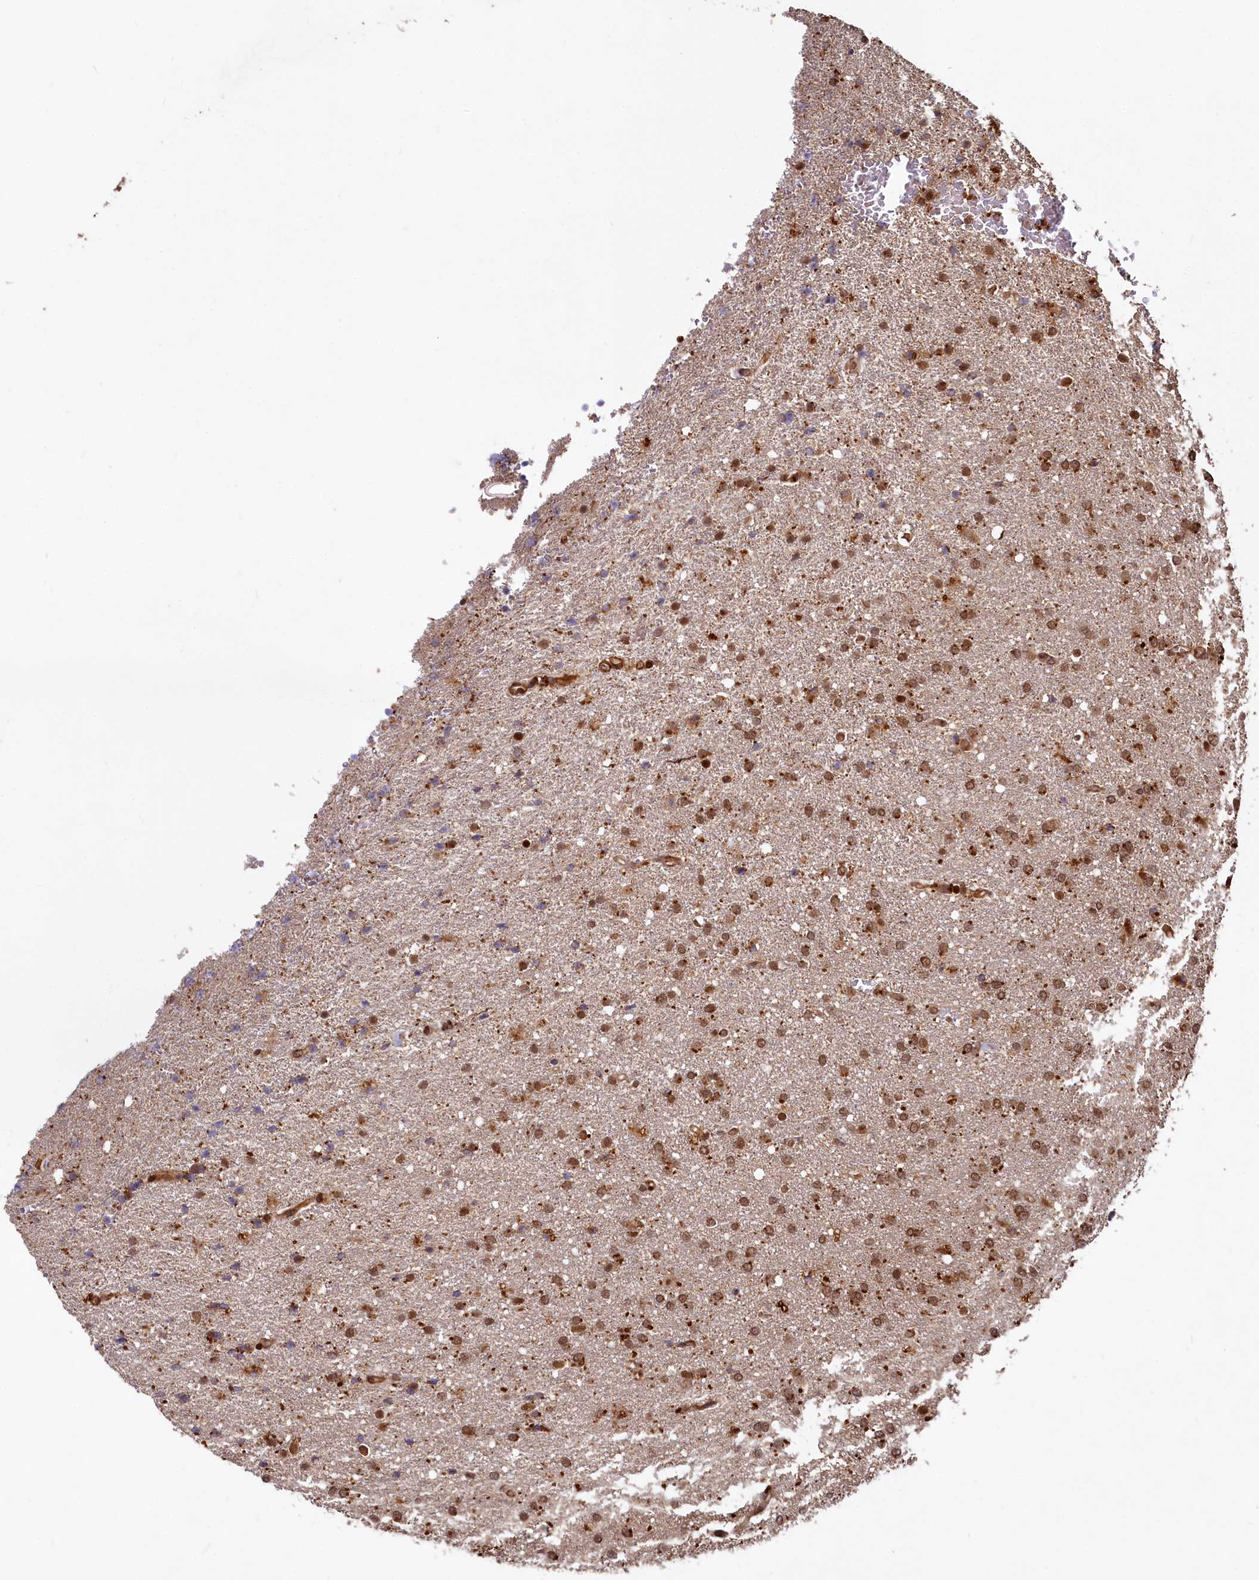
{"staining": {"intensity": "moderate", "quantity": ">75%", "location": "nuclear"}, "tissue": "glioma", "cell_type": "Tumor cells", "image_type": "cancer", "snomed": [{"axis": "morphology", "description": "Glioma, malignant, High grade"}, {"axis": "topography", "description": "Brain"}], "caption": "A micrograph of human glioma stained for a protein shows moderate nuclear brown staining in tumor cells. (IHC, brightfield microscopy, high magnification).", "gene": "TRIM23", "patient": {"sex": "male", "age": 72}}